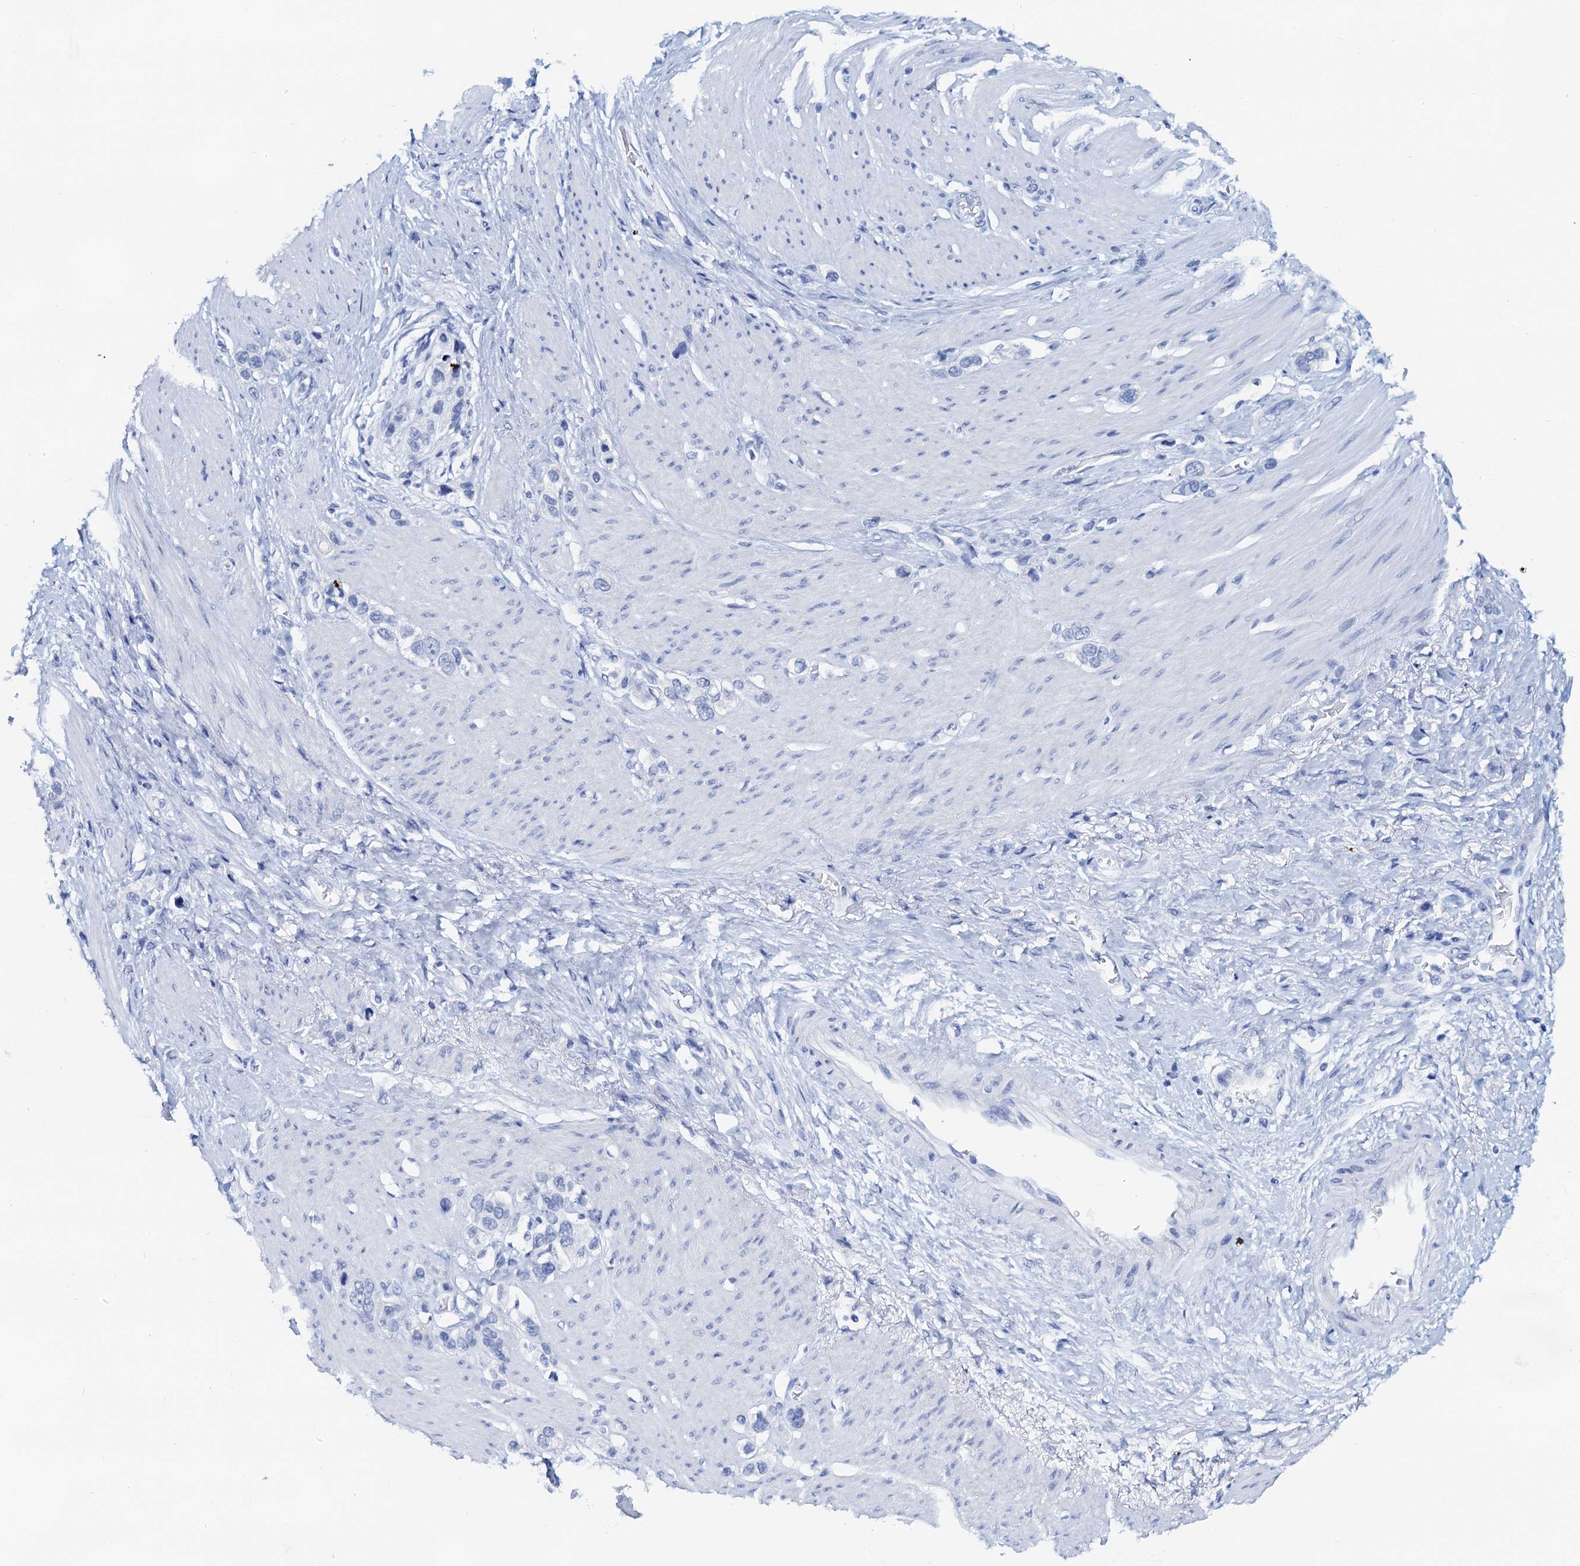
{"staining": {"intensity": "negative", "quantity": "none", "location": "none"}, "tissue": "stomach cancer", "cell_type": "Tumor cells", "image_type": "cancer", "snomed": [{"axis": "morphology", "description": "Adenocarcinoma, NOS"}, {"axis": "morphology", "description": "Adenocarcinoma, High grade"}, {"axis": "topography", "description": "Stomach, upper"}, {"axis": "topography", "description": "Stomach, lower"}], "caption": "High magnification brightfield microscopy of stomach cancer (adenocarcinoma (high-grade)) stained with DAB (3,3'-diaminobenzidine) (brown) and counterstained with hematoxylin (blue): tumor cells show no significant expression. (Brightfield microscopy of DAB immunohistochemistry (IHC) at high magnification).", "gene": "PTGES3", "patient": {"sex": "female", "age": 65}}